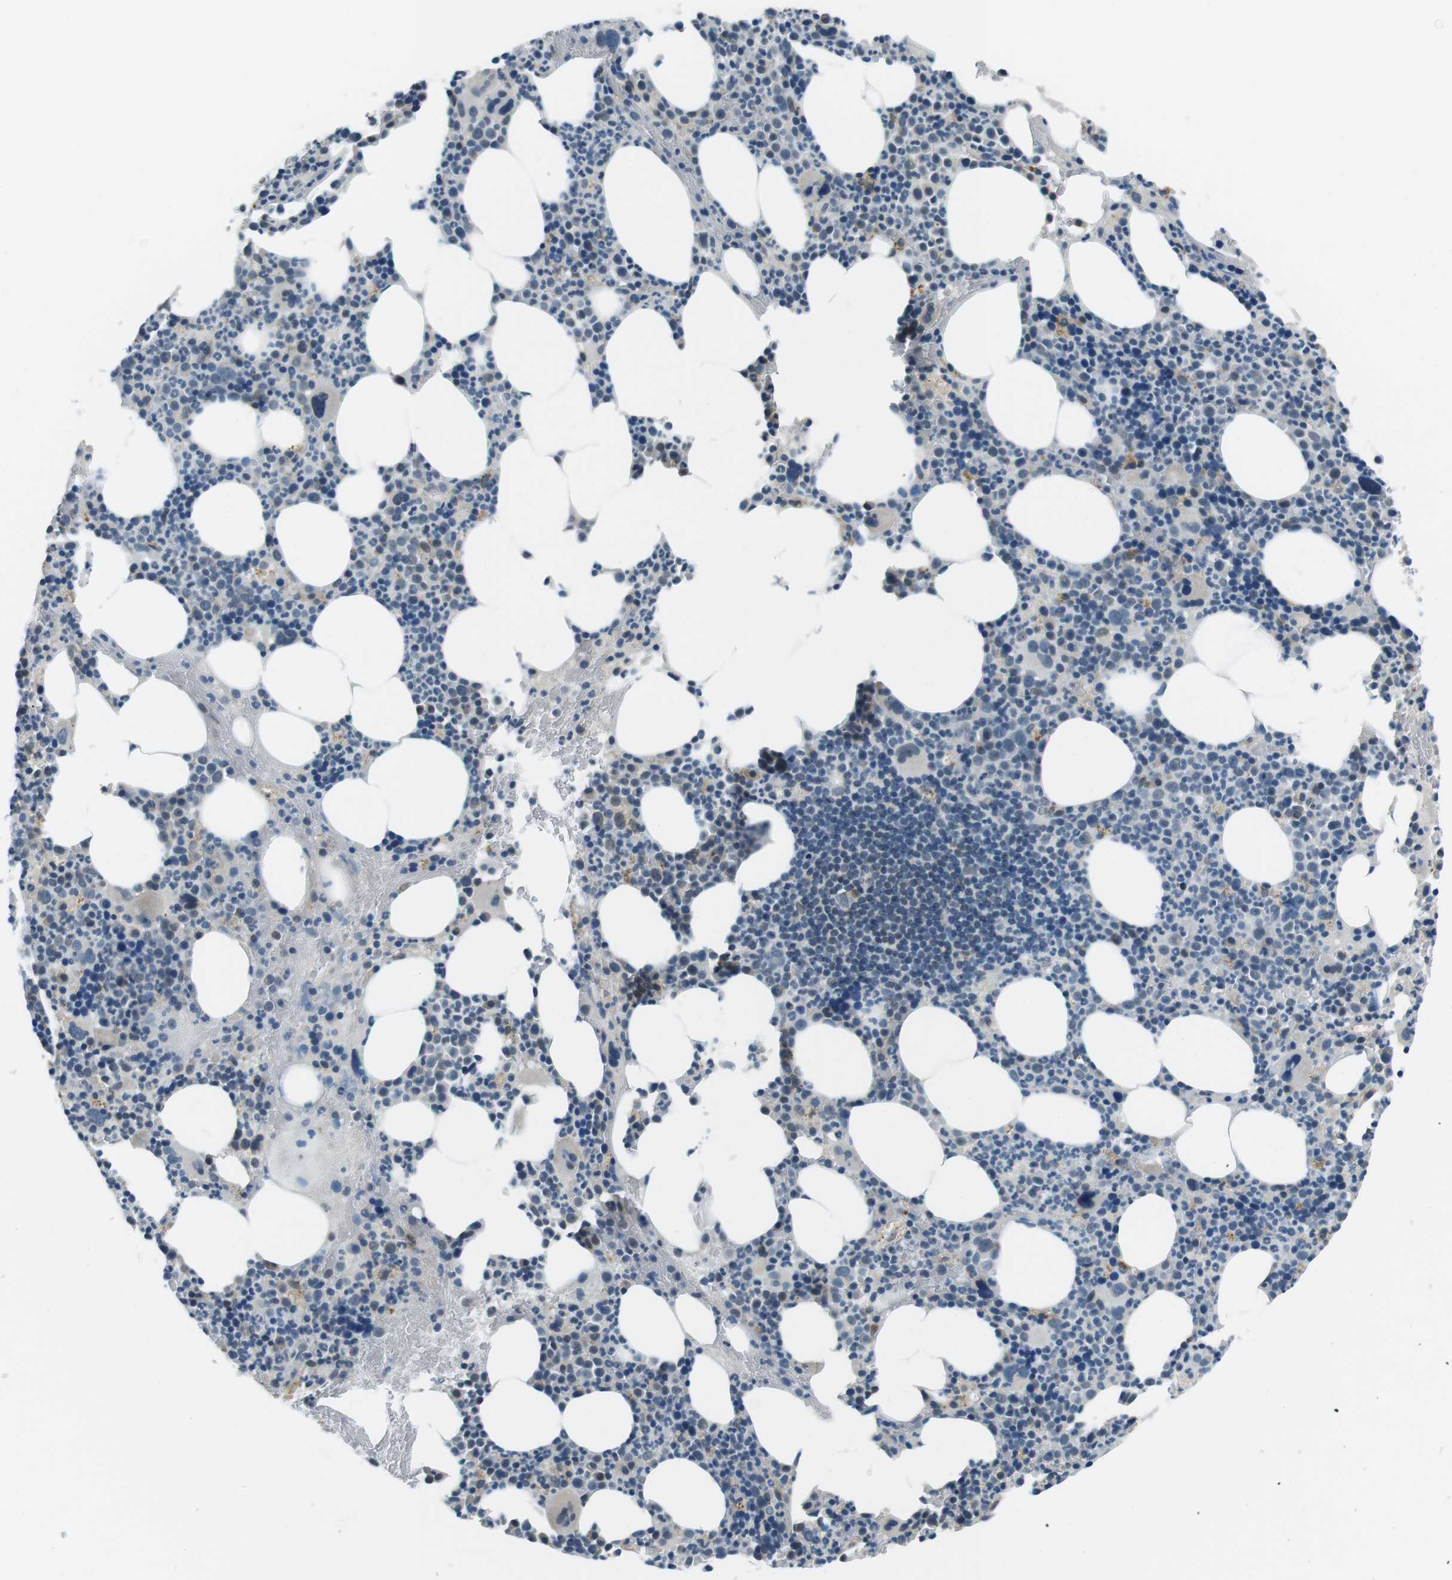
{"staining": {"intensity": "negative", "quantity": "none", "location": "none"}, "tissue": "bone marrow", "cell_type": "Hematopoietic cells", "image_type": "normal", "snomed": [{"axis": "morphology", "description": "Normal tissue, NOS"}, {"axis": "morphology", "description": "Inflammation, NOS"}, {"axis": "topography", "description": "Bone marrow"}], "caption": "DAB (3,3'-diaminobenzidine) immunohistochemical staining of normal bone marrow shows no significant positivity in hematopoietic cells. The staining was performed using DAB to visualize the protein expression in brown, while the nuclei were stained in blue with hematoxylin (Magnification: 20x).", "gene": "FAM3B", "patient": {"sex": "male", "age": 73}}